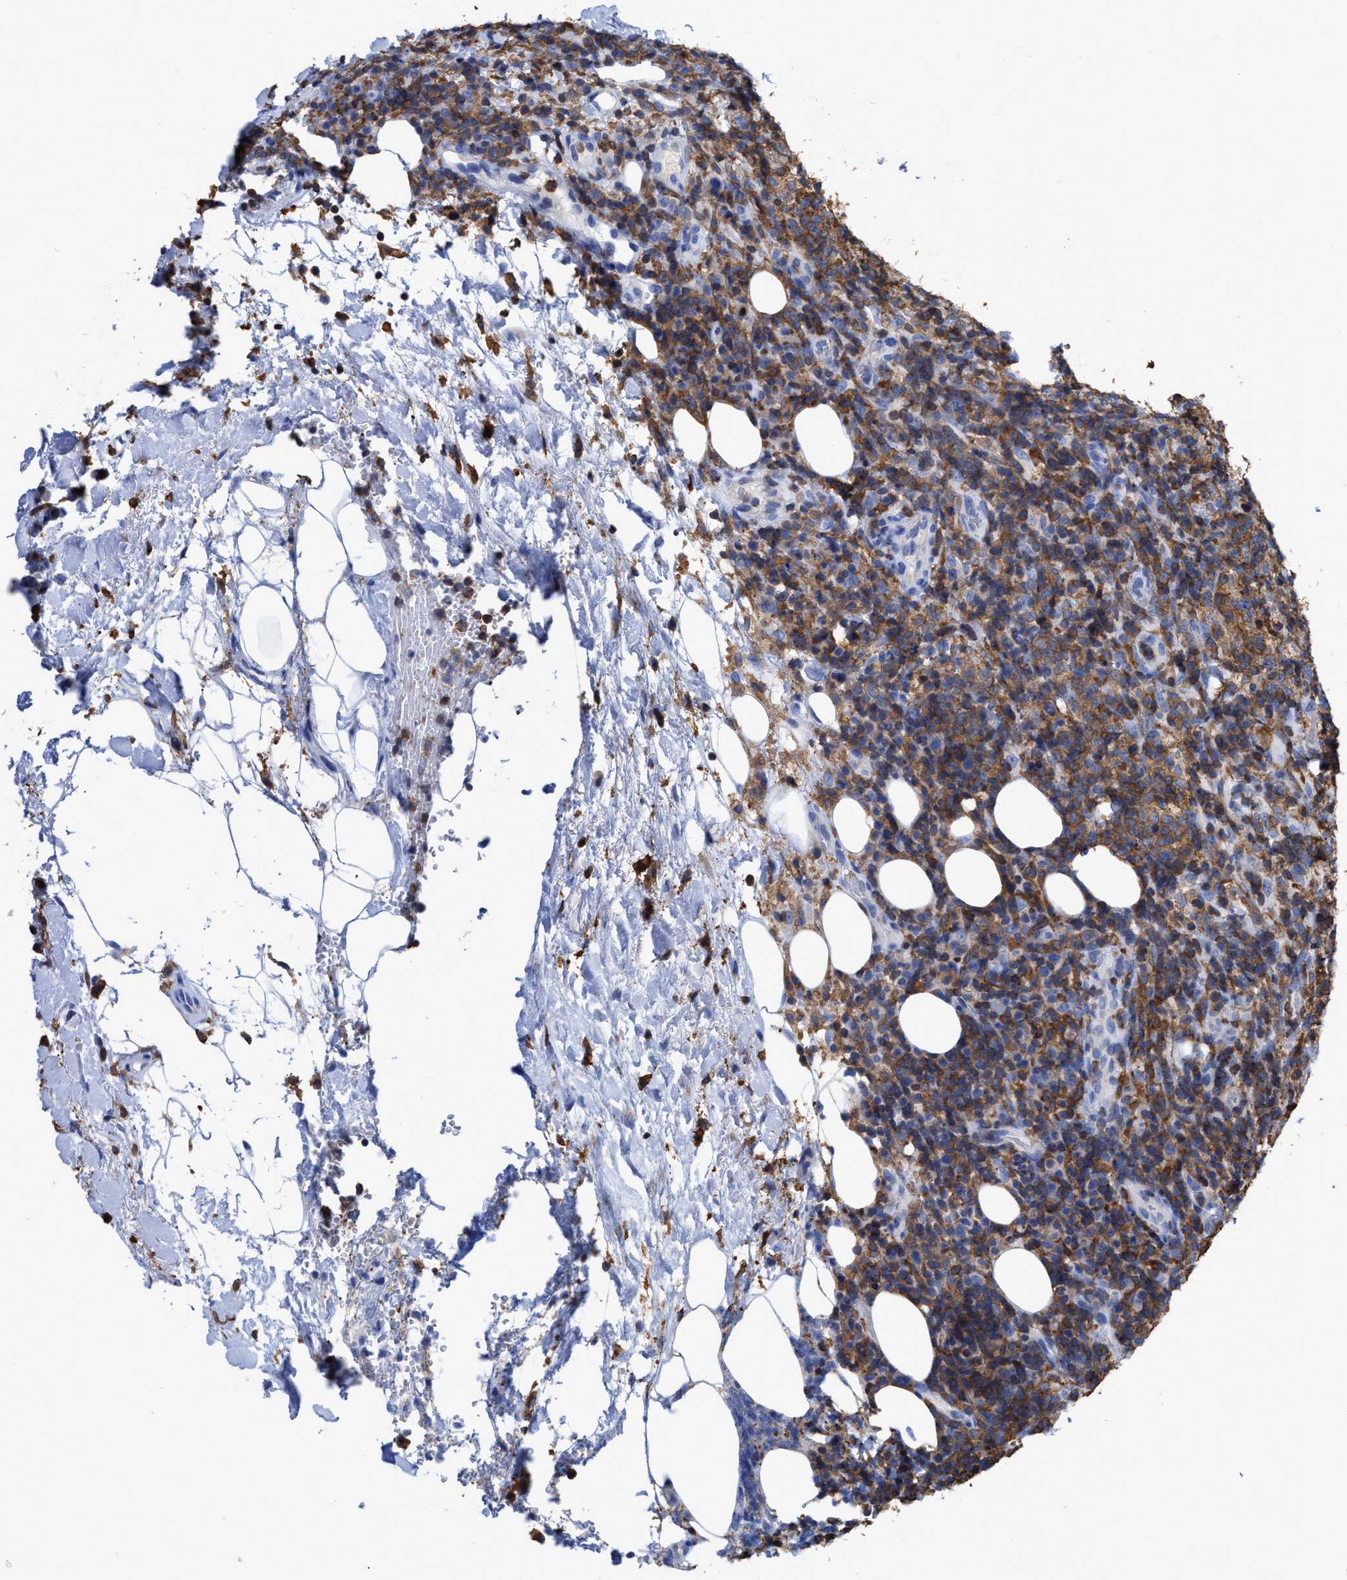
{"staining": {"intensity": "moderate", "quantity": ">75%", "location": "cytoplasmic/membranous"}, "tissue": "lymphoma", "cell_type": "Tumor cells", "image_type": "cancer", "snomed": [{"axis": "morphology", "description": "Malignant lymphoma, non-Hodgkin's type, High grade"}, {"axis": "topography", "description": "Lymph node"}], "caption": "Immunohistochemical staining of lymphoma demonstrates medium levels of moderate cytoplasmic/membranous expression in approximately >75% of tumor cells.", "gene": "HCLS1", "patient": {"sex": "female", "age": 76}}